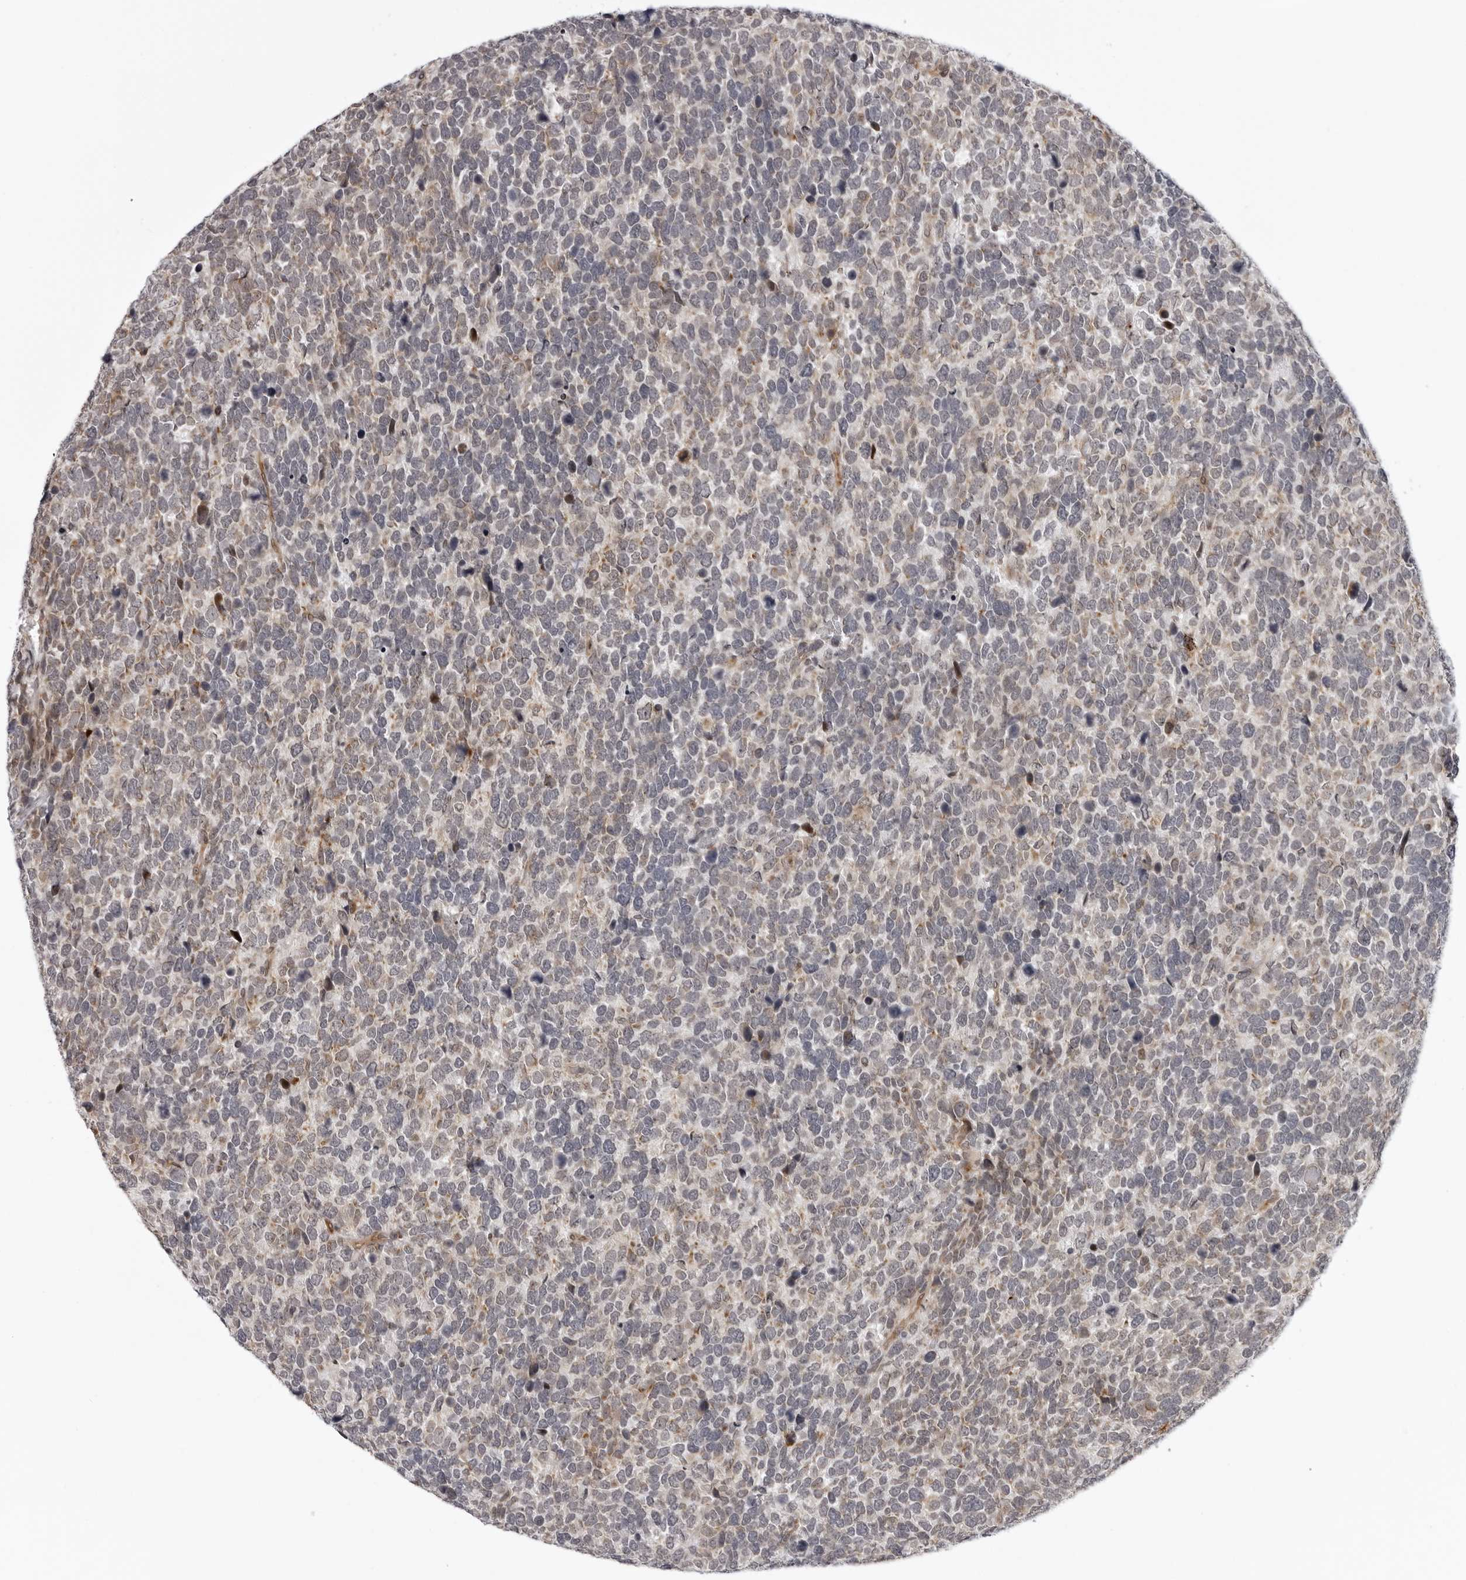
{"staining": {"intensity": "weak", "quantity": "<25%", "location": "cytoplasmic/membranous"}, "tissue": "urothelial cancer", "cell_type": "Tumor cells", "image_type": "cancer", "snomed": [{"axis": "morphology", "description": "Urothelial carcinoma, High grade"}, {"axis": "topography", "description": "Urinary bladder"}], "caption": "A micrograph of human urothelial carcinoma (high-grade) is negative for staining in tumor cells.", "gene": "GCSAML", "patient": {"sex": "female", "age": 82}}